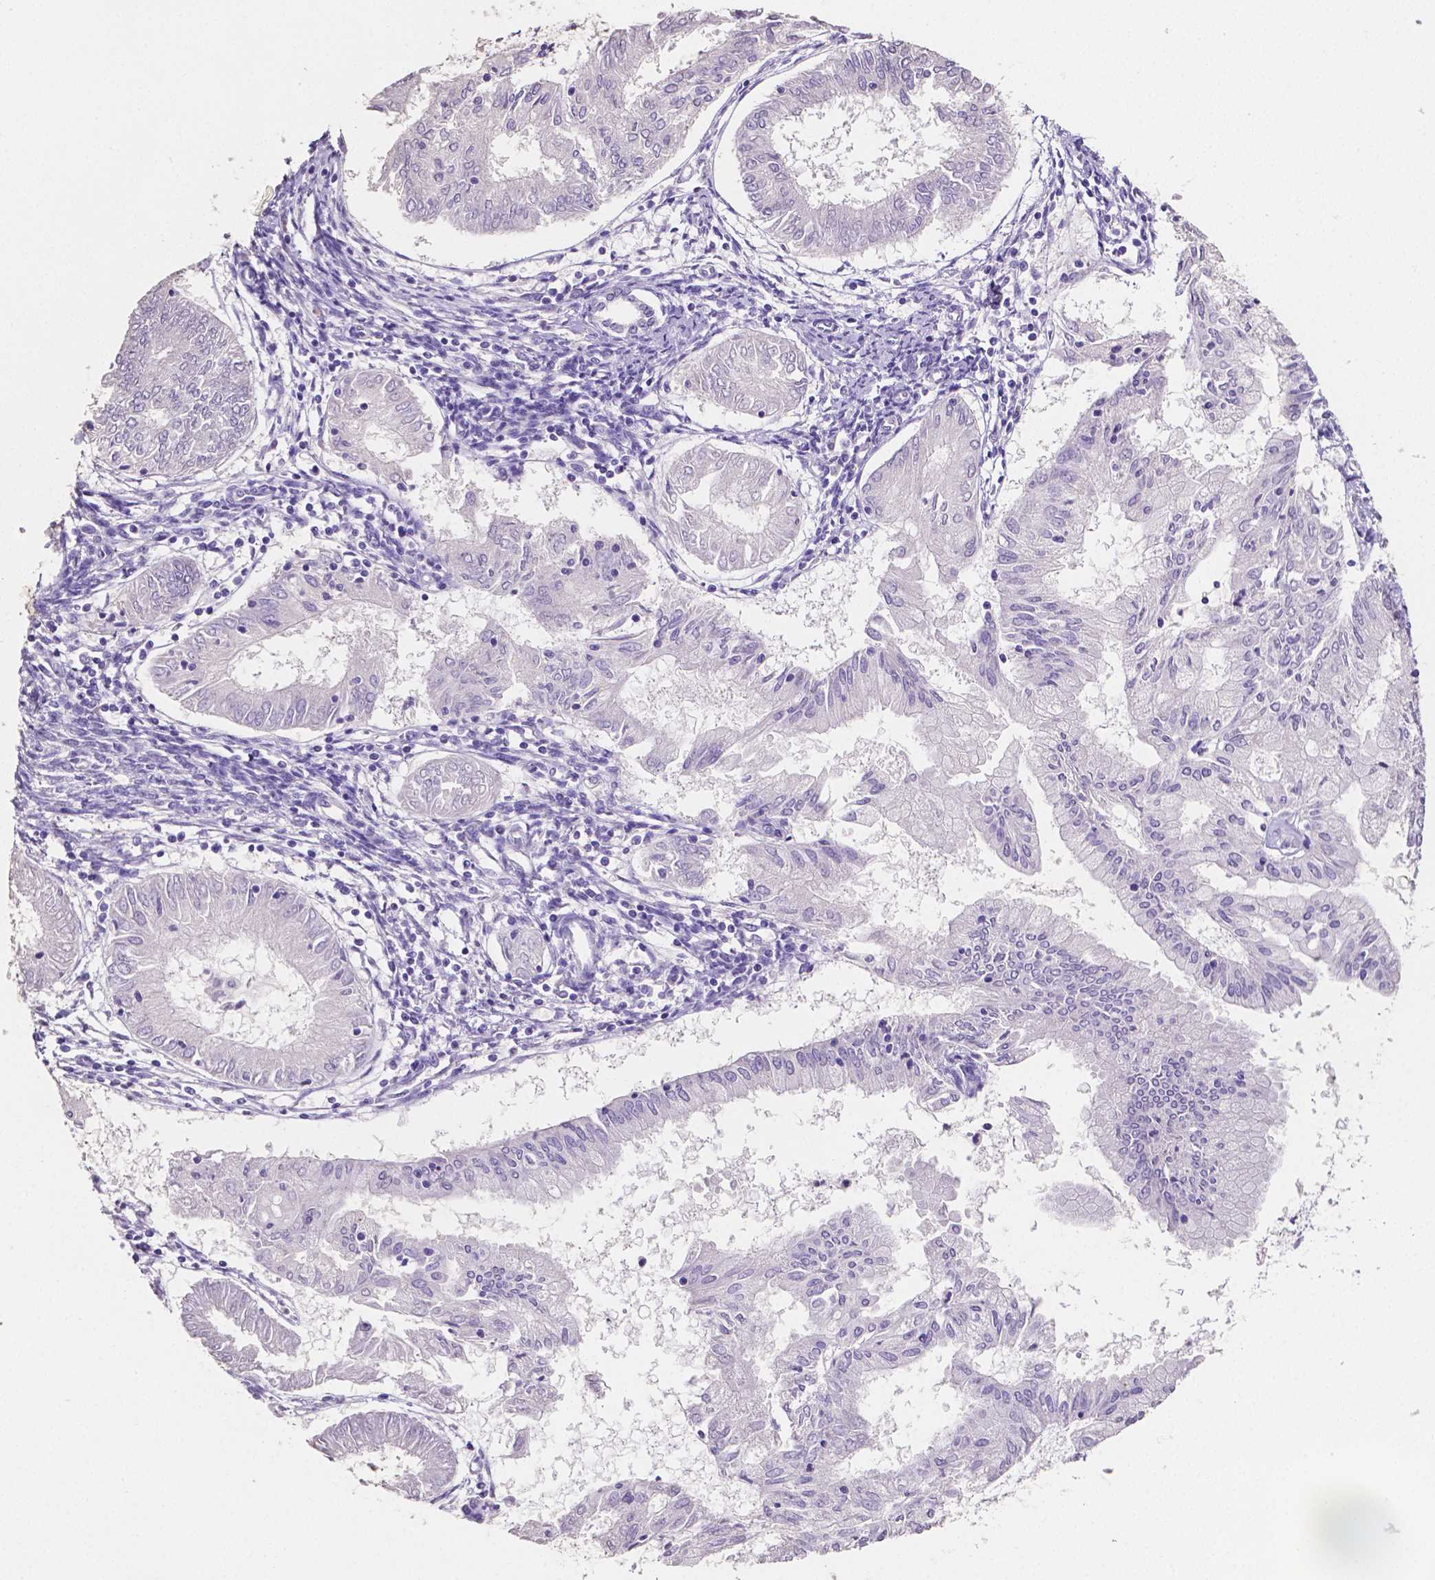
{"staining": {"intensity": "negative", "quantity": "none", "location": "none"}, "tissue": "endometrial cancer", "cell_type": "Tumor cells", "image_type": "cancer", "snomed": [{"axis": "morphology", "description": "Adenocarcinoma, NOS"}, {"axis": "topography", "description": "Endometrium"}], "caption": "Immunohistochemistry photomicrograph of human endometrial cancer stained for a protein (brown), which displays no positivity in tumor cells.", "gene": "SLC22A2", "patient": {"sex": "female", "age": 68}}